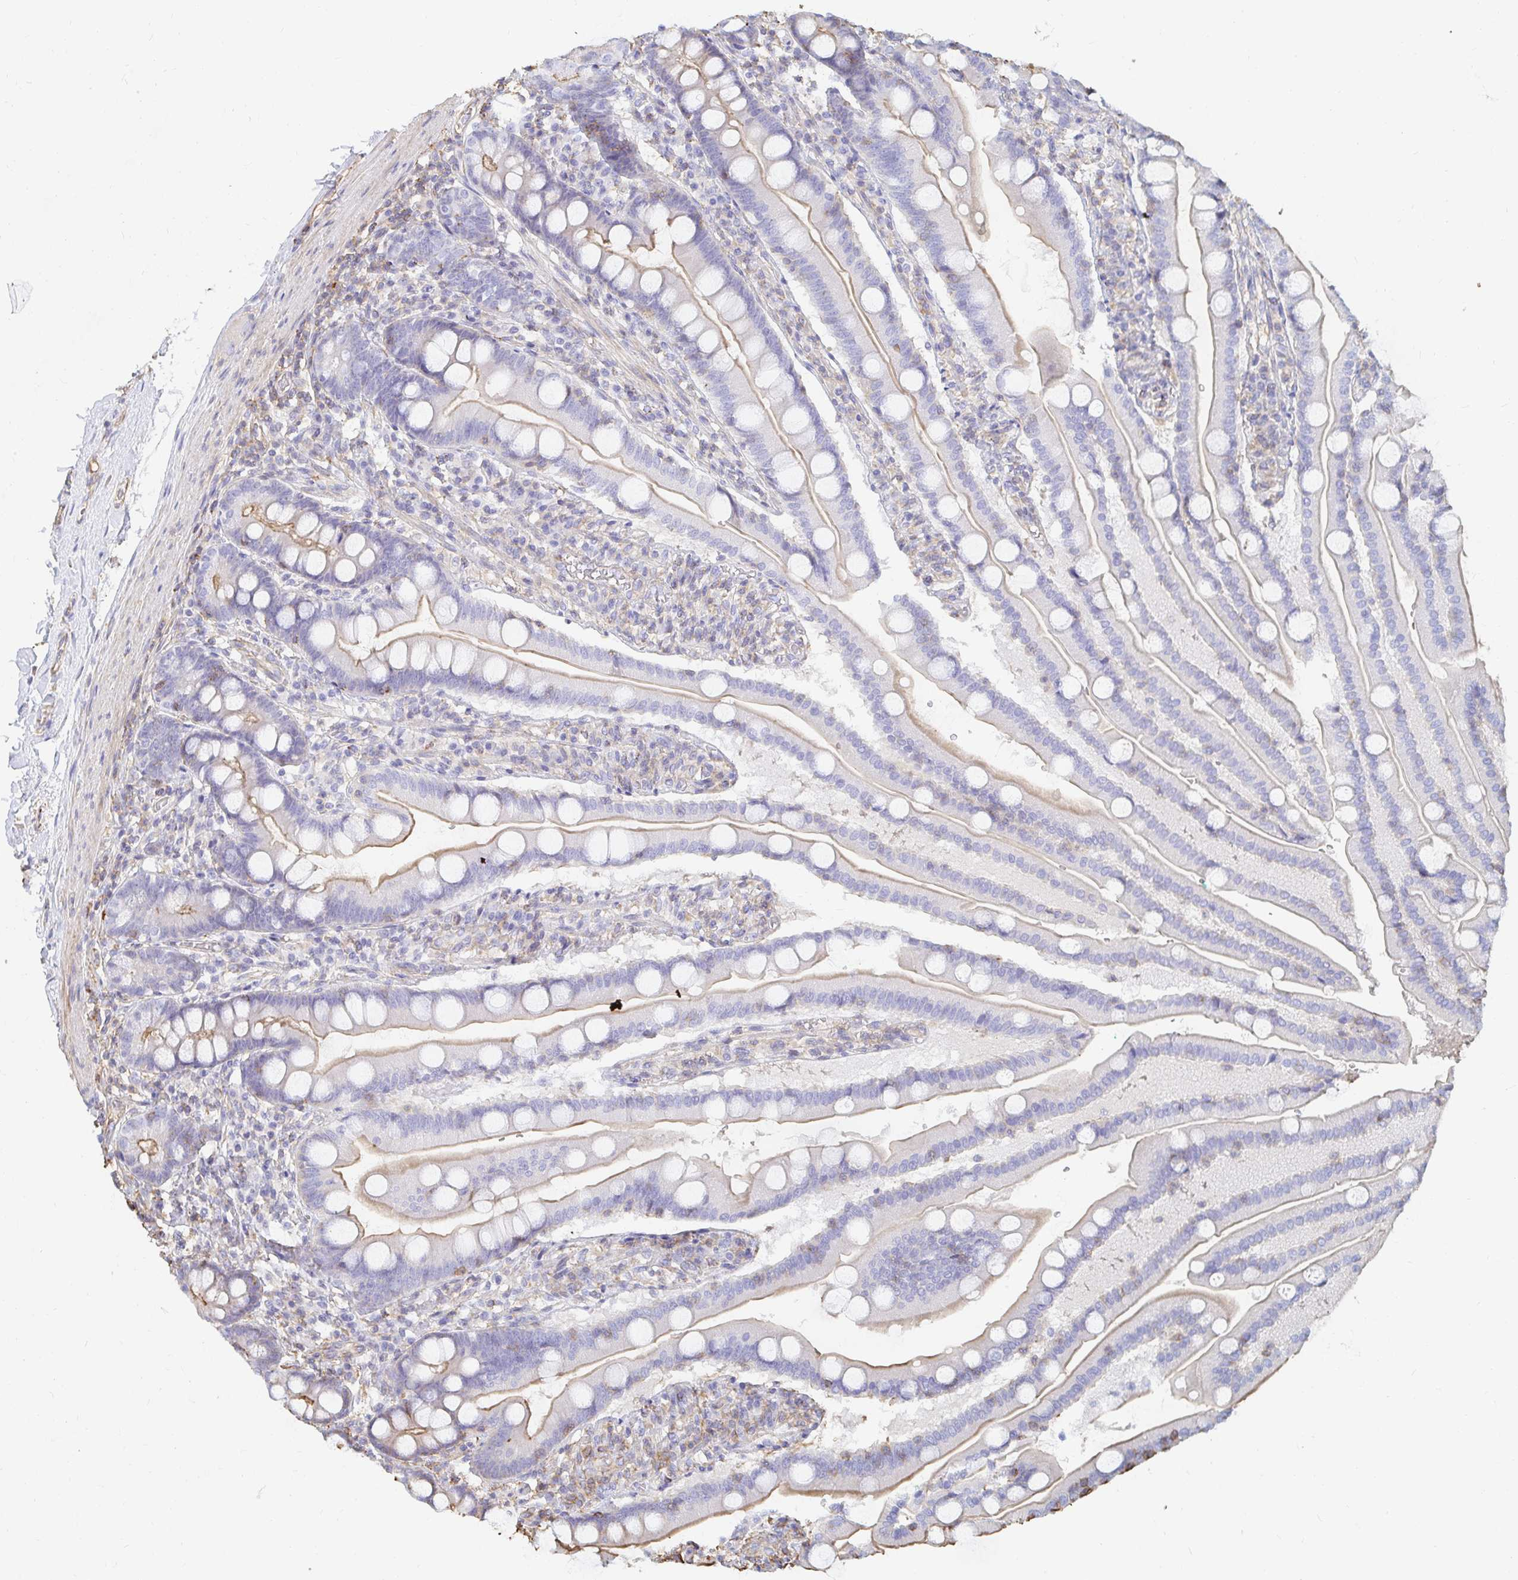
{"staining": {"intensity": "moderate", "quantity": "25%-75%", "location": "cytoplasmic/membranous"}, "tissue": "duodenum", "cell_type": "Glandular cells", "image_type": "normal", "snomed": [{"axis": "morphology", "description": "Normal tissue, NOS"}, {"axis": "topography", "description": "Duodenum"}], "caption": "Duodenum stained with DAB (3,3'-diaminobenzidine) immunohistochemistry reveals medium levels of moderate cytoplasmic/membranous expression in approximately 25%-75% of glandular cells.", "gene": "PTPN14", "patient": {"sex": "female", "age": 67}}